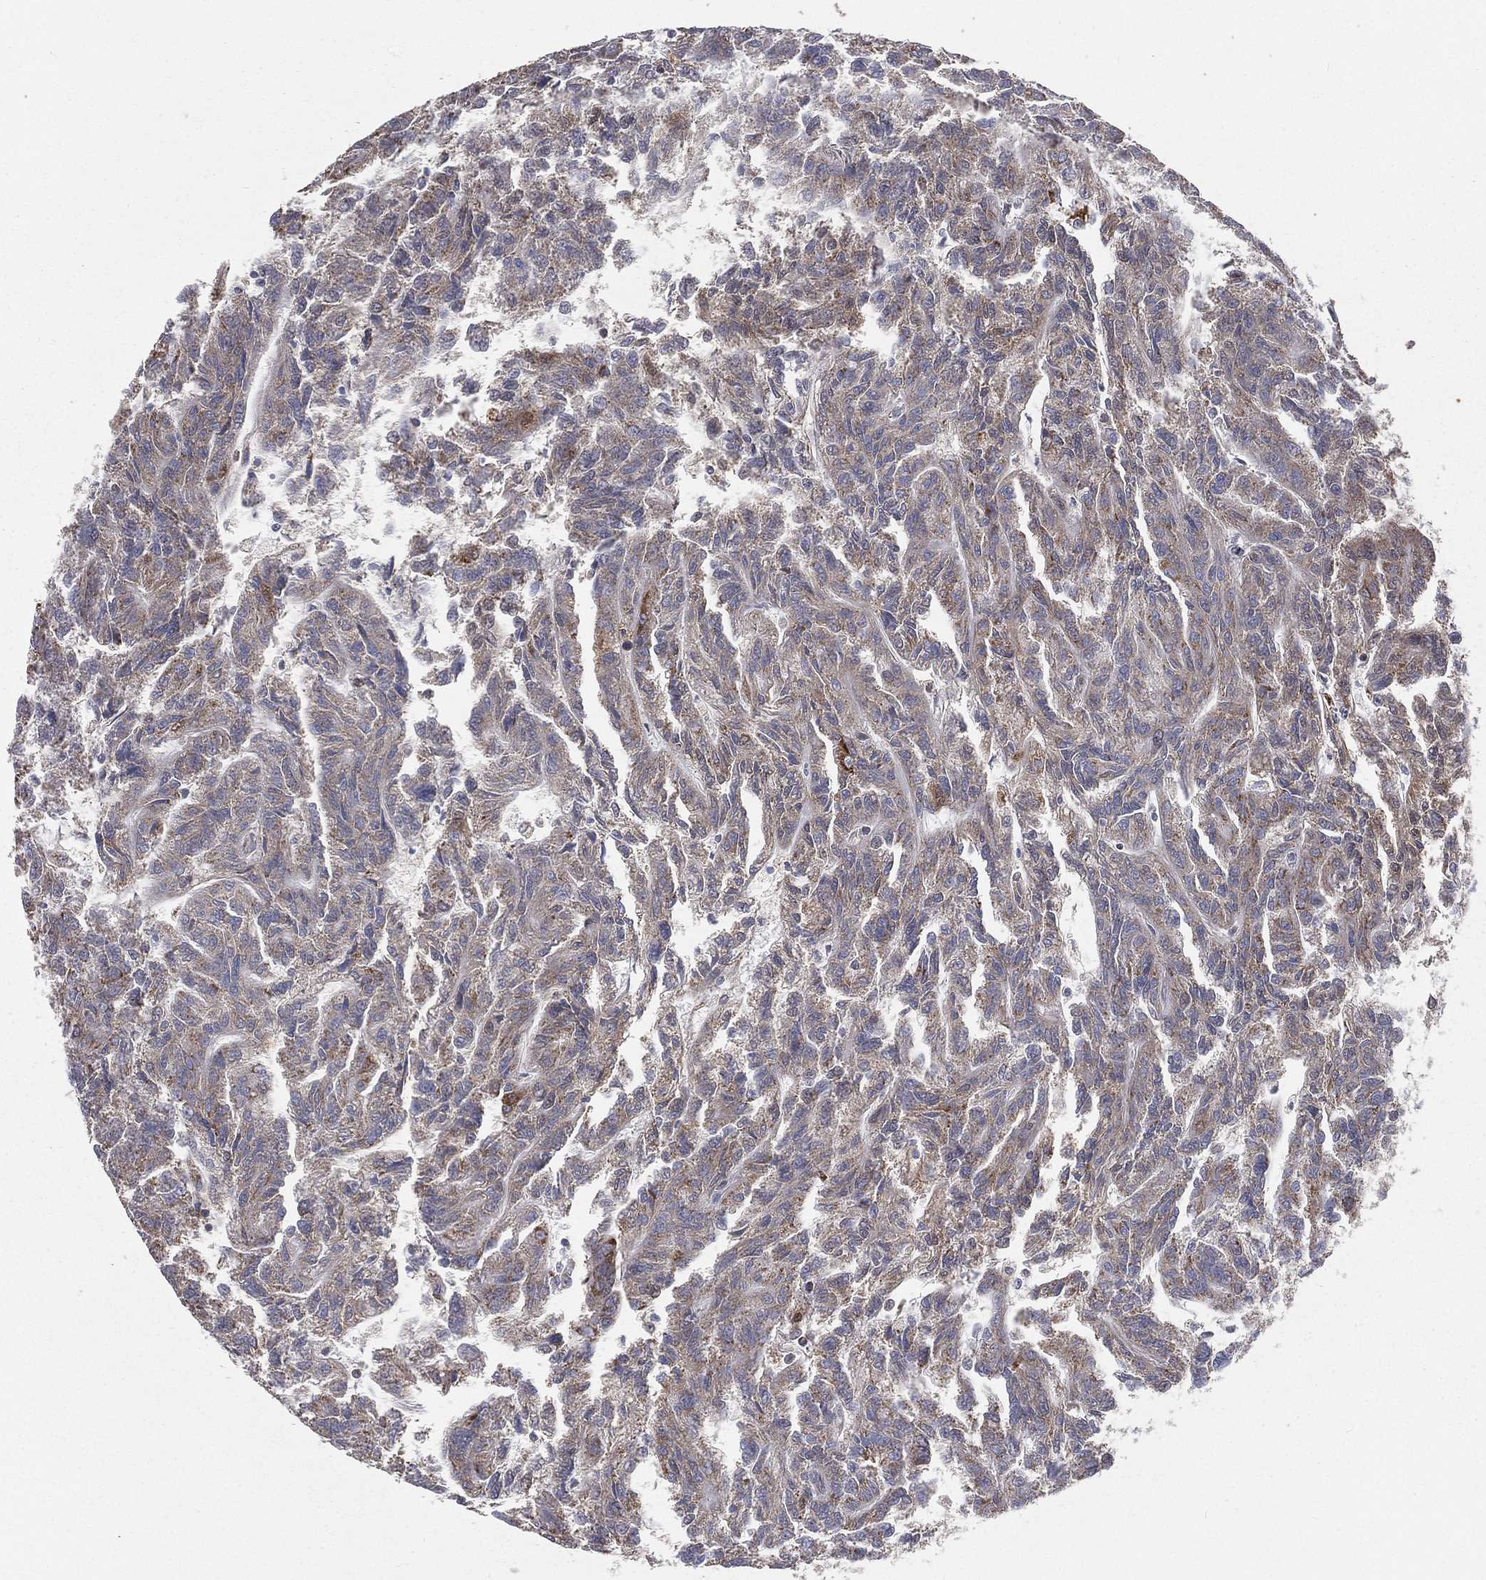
{"staining": {"intensity": "weak", "quantity": "25%-75%", "location": "cytoplasmic/membranous"}, "tissue": "renal cancer", "cell_type": "Tumor cells", "image_type": "cancer", "snomed": [{"axis": "morphology", "description": "Adenocarcinoma, NOS"}, {"axis": "topography", "description": "Kidney"}], "caption": "Renal cancer tissue exhibits weak cytoplasmic/membranous staining in approximately 25%-75% of tumor cells, visualized by immunohistochemistry.", "gene": "HADH", "patient": {"sex": "male", "age": 79}}